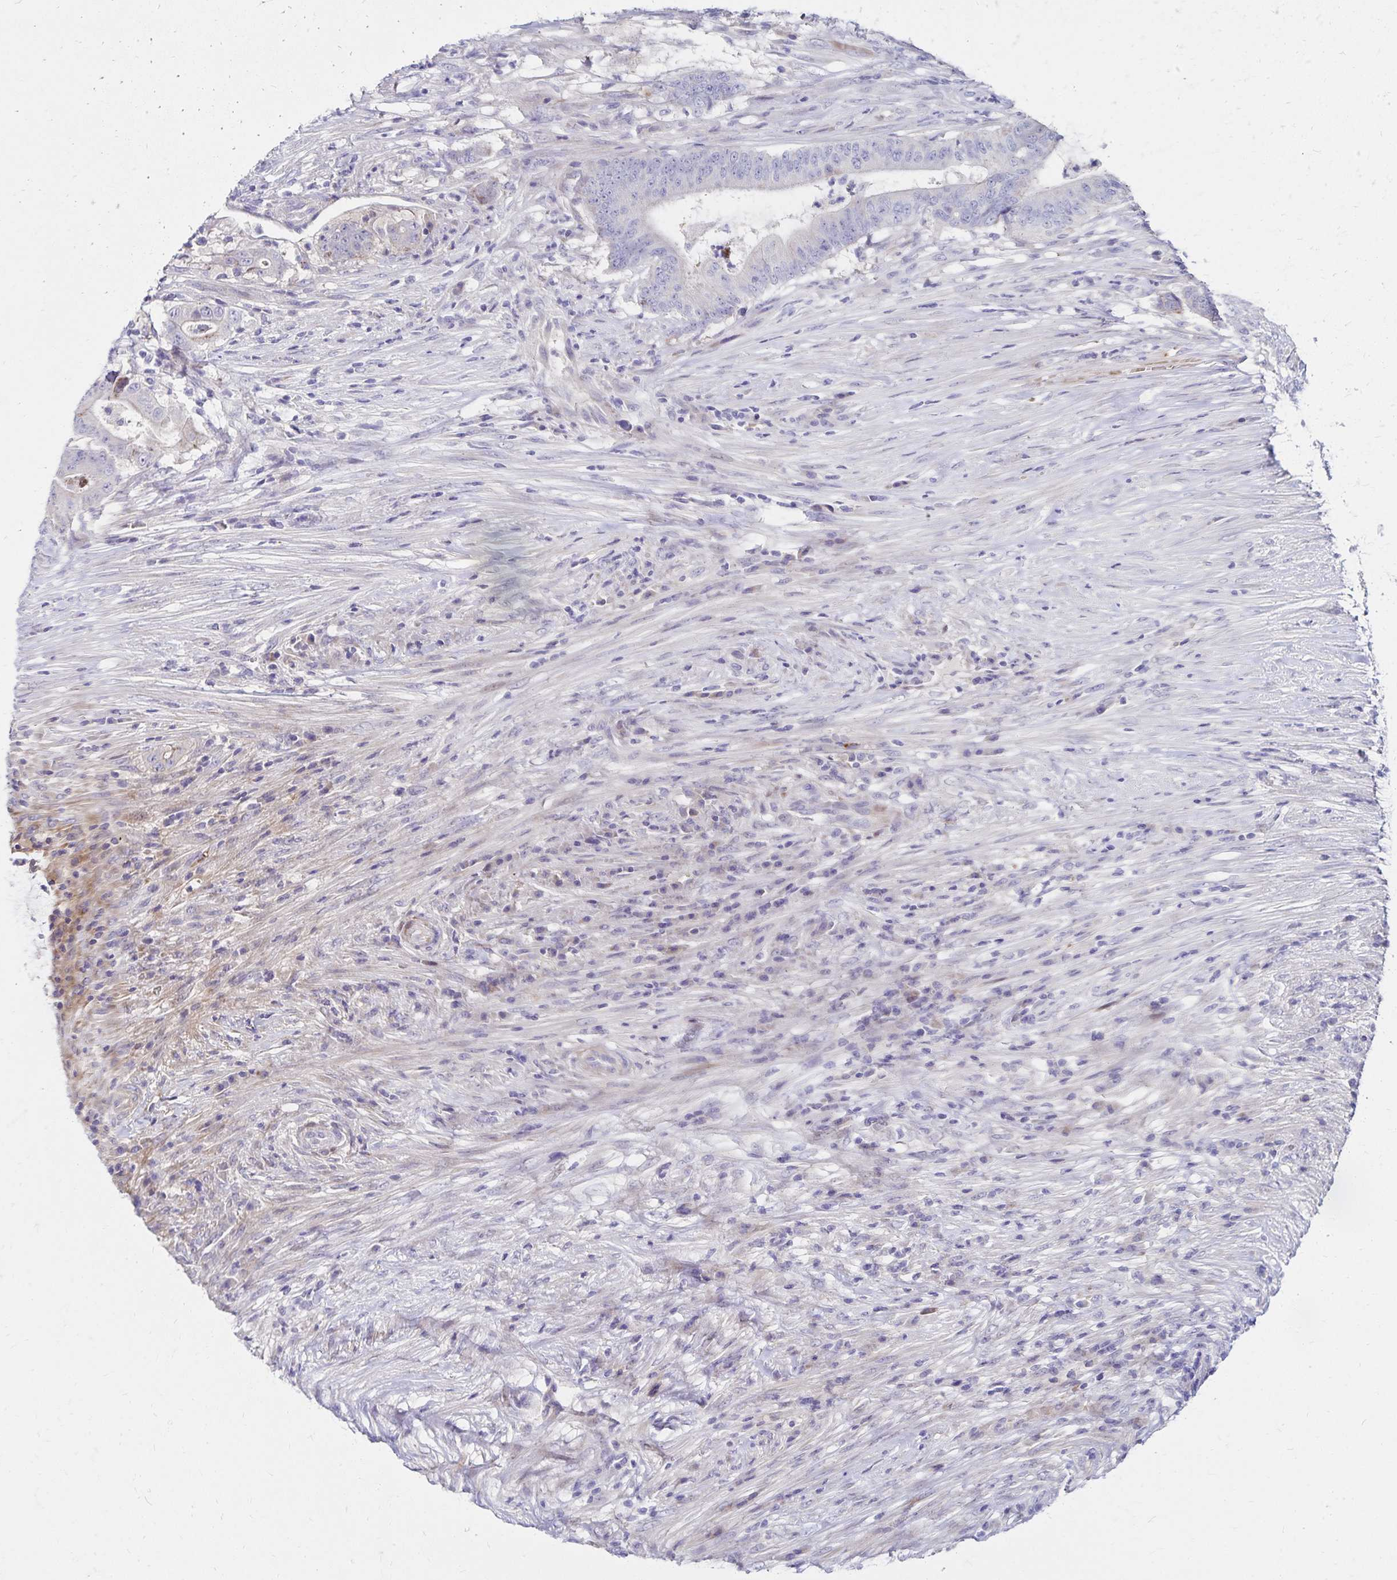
{"staining": {"intensity": "negative", "quantity": "none", "location": "none"}, "tissue": "colorectal cancer", "cell_type": "Tumor cells", "image_type": "cancer", "snomed": [{"axis": "morphology", "description": "Adenocarcinoma, NOS"}, {"axis": "topography", "description": "Colon"}], "caption": "Colorectal cancer was stained to show a protein in brown. There is no significant expression in tumor cells.", "gene": "NECAP1", "patient": {"sex": "female", "age": 43}}